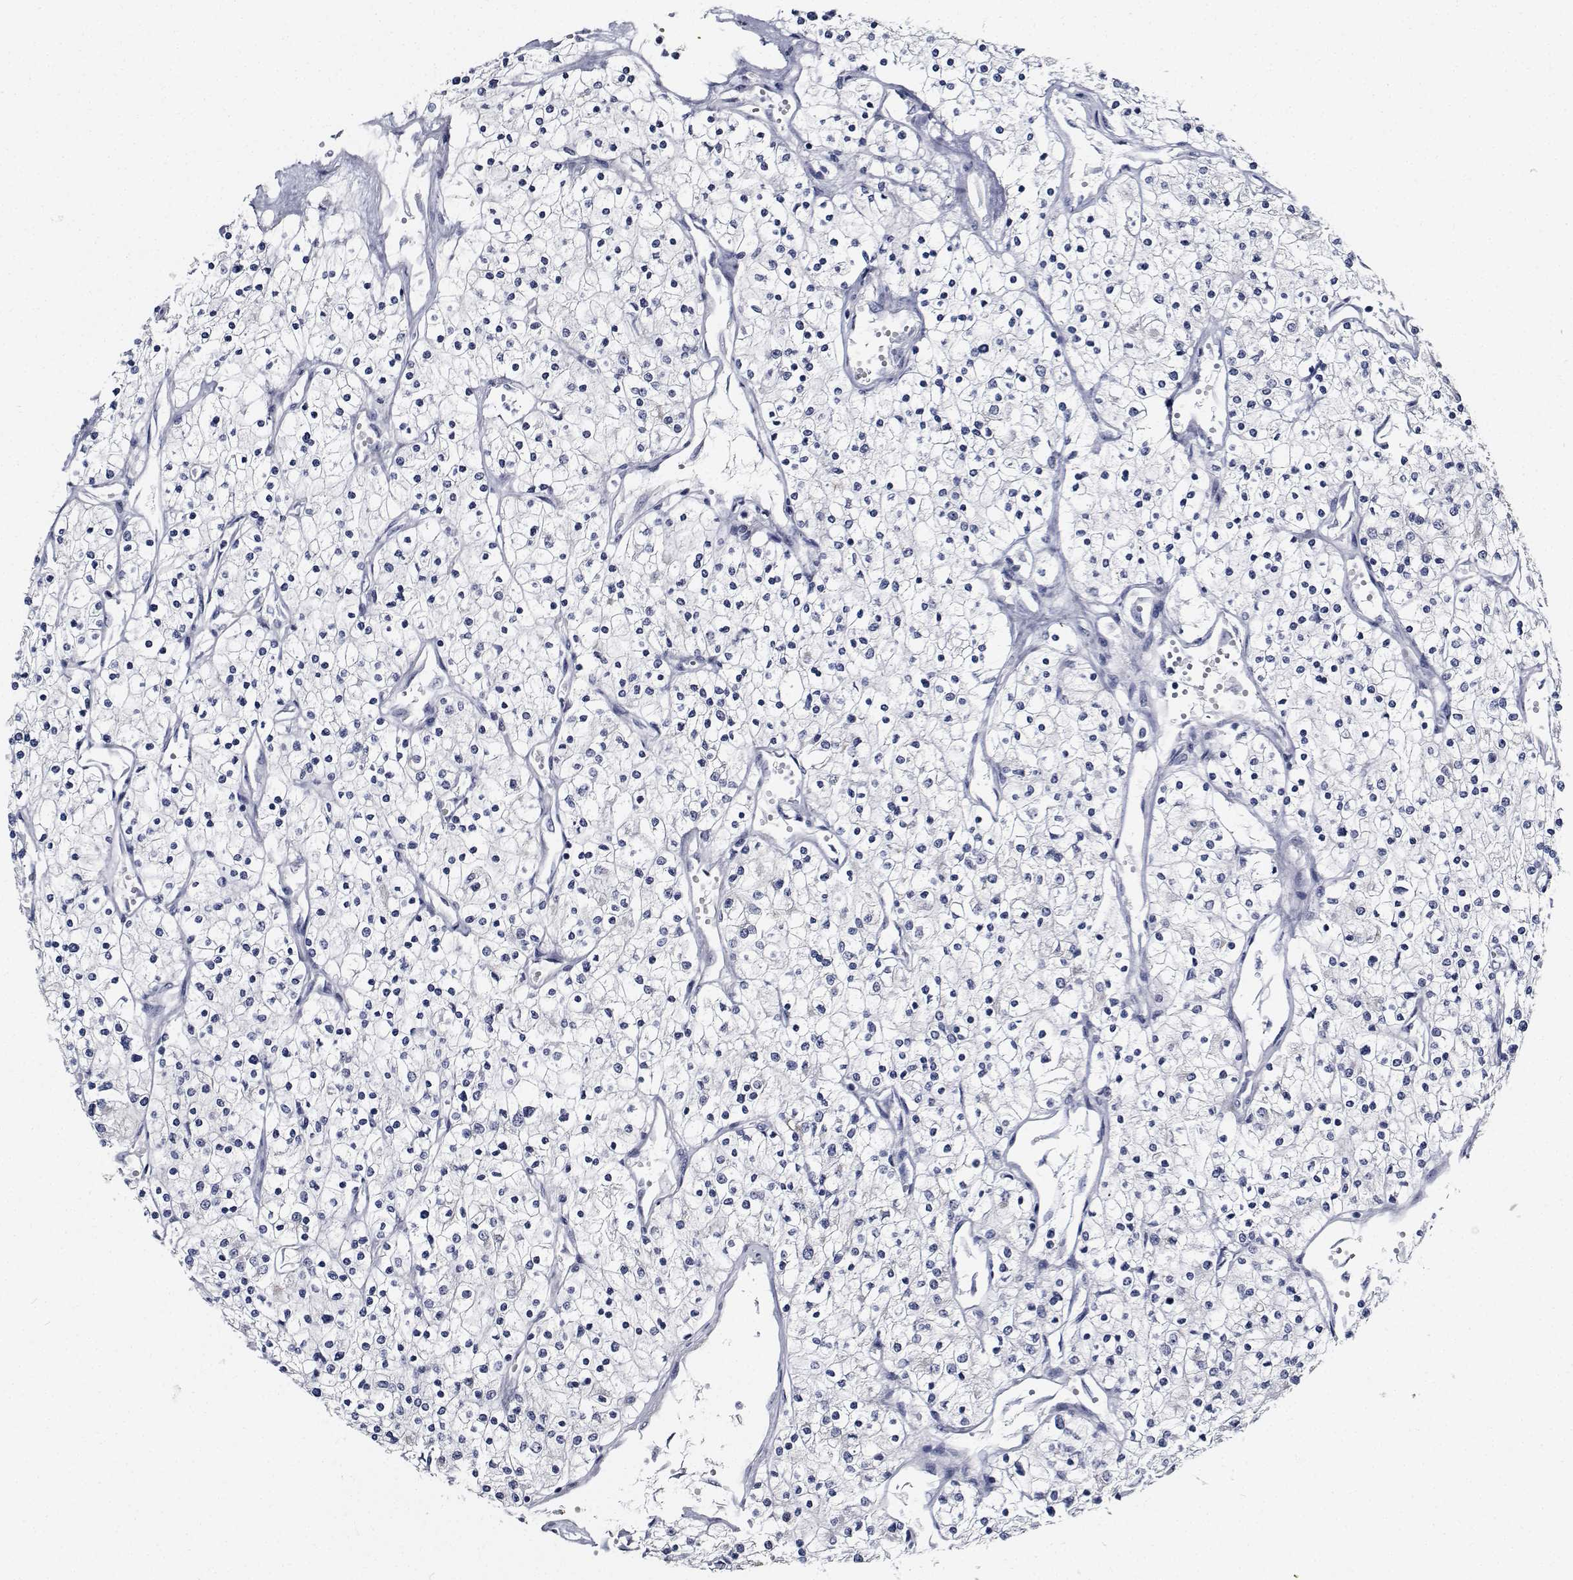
{"staining": {"intensity": "negative", "quantity": "none", "location": "none"}, "tissue": "renal cancer", "cell_type": "Tumor cells", "image_type": "cancer", "snomed": [{"axis": "morphology", "description": "Adenocarcinoma, NOS"}, {"axis": "topography", "description": "Kidney"}], "caption": "Tumor cells show no significant staining in renal cancer. (DAB (3,3'-diaminobenzidine) immunohistochemistry (IHC) visualized using brightfield microscopy, high magnification).", "gene": "NVL", "patient": {"sex": "male", "age": 80}}